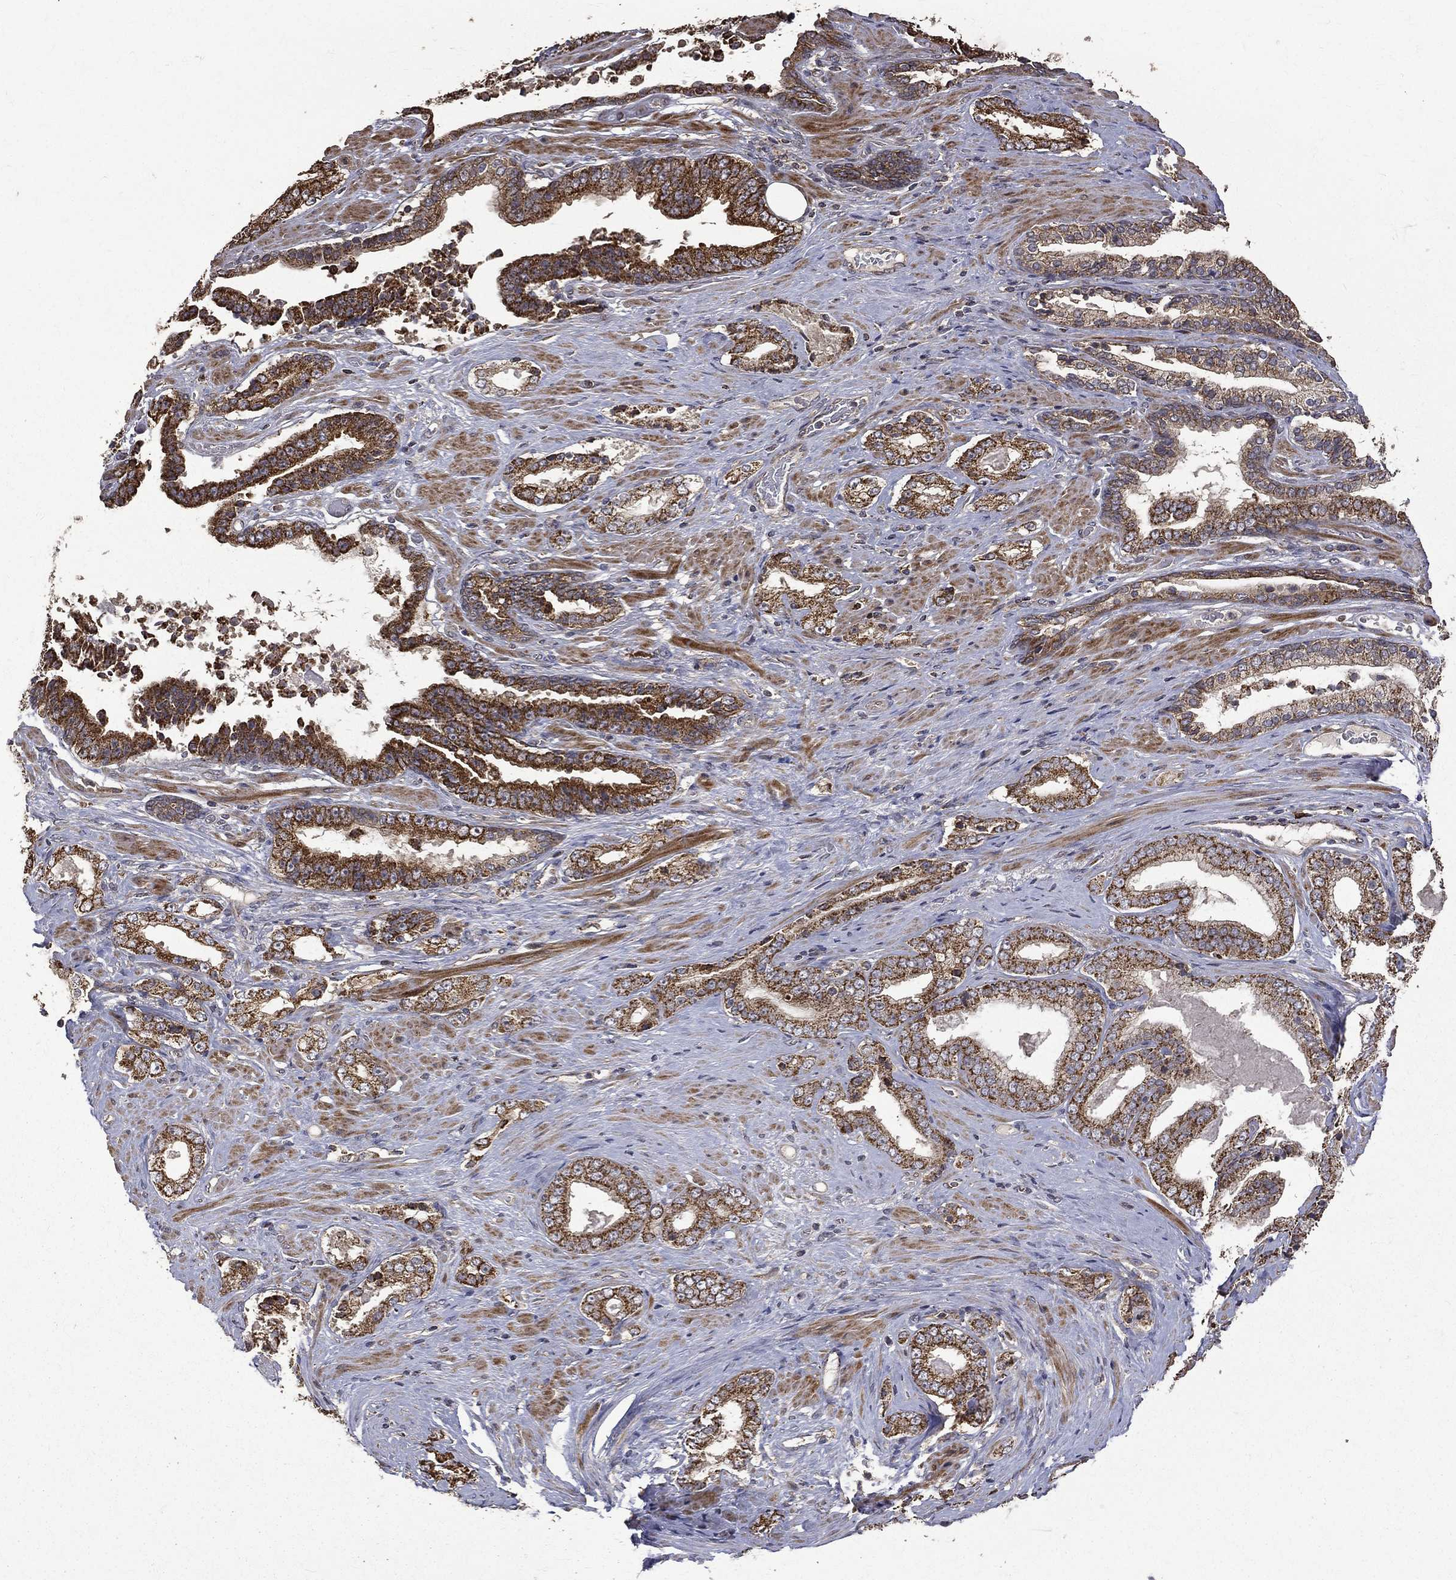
{"staining": {"intensity": "strong", "quantity": "25%-75%", "location": "cytoplasmic/membranous"}, "tissue": "prostate cancer", "cell_type": "Tumor cells", "image_type": "cancer", "snomed": [{"axis": "morphology", "description": "Adenocarcinoma, Low grade"}, {"axis": "topography", "description": "Prostate and seminal vesicle, NOS"}], "caption": "Approximately 25%-75% of tumor cells in human low-grade adenocarcinoma (prostate) show strong cytoplasmic/membranous protein expression as visualized by brown immunohistochemical staining.", "gene": "RPGR", "patient": {"sex": "male", "age": 61}}